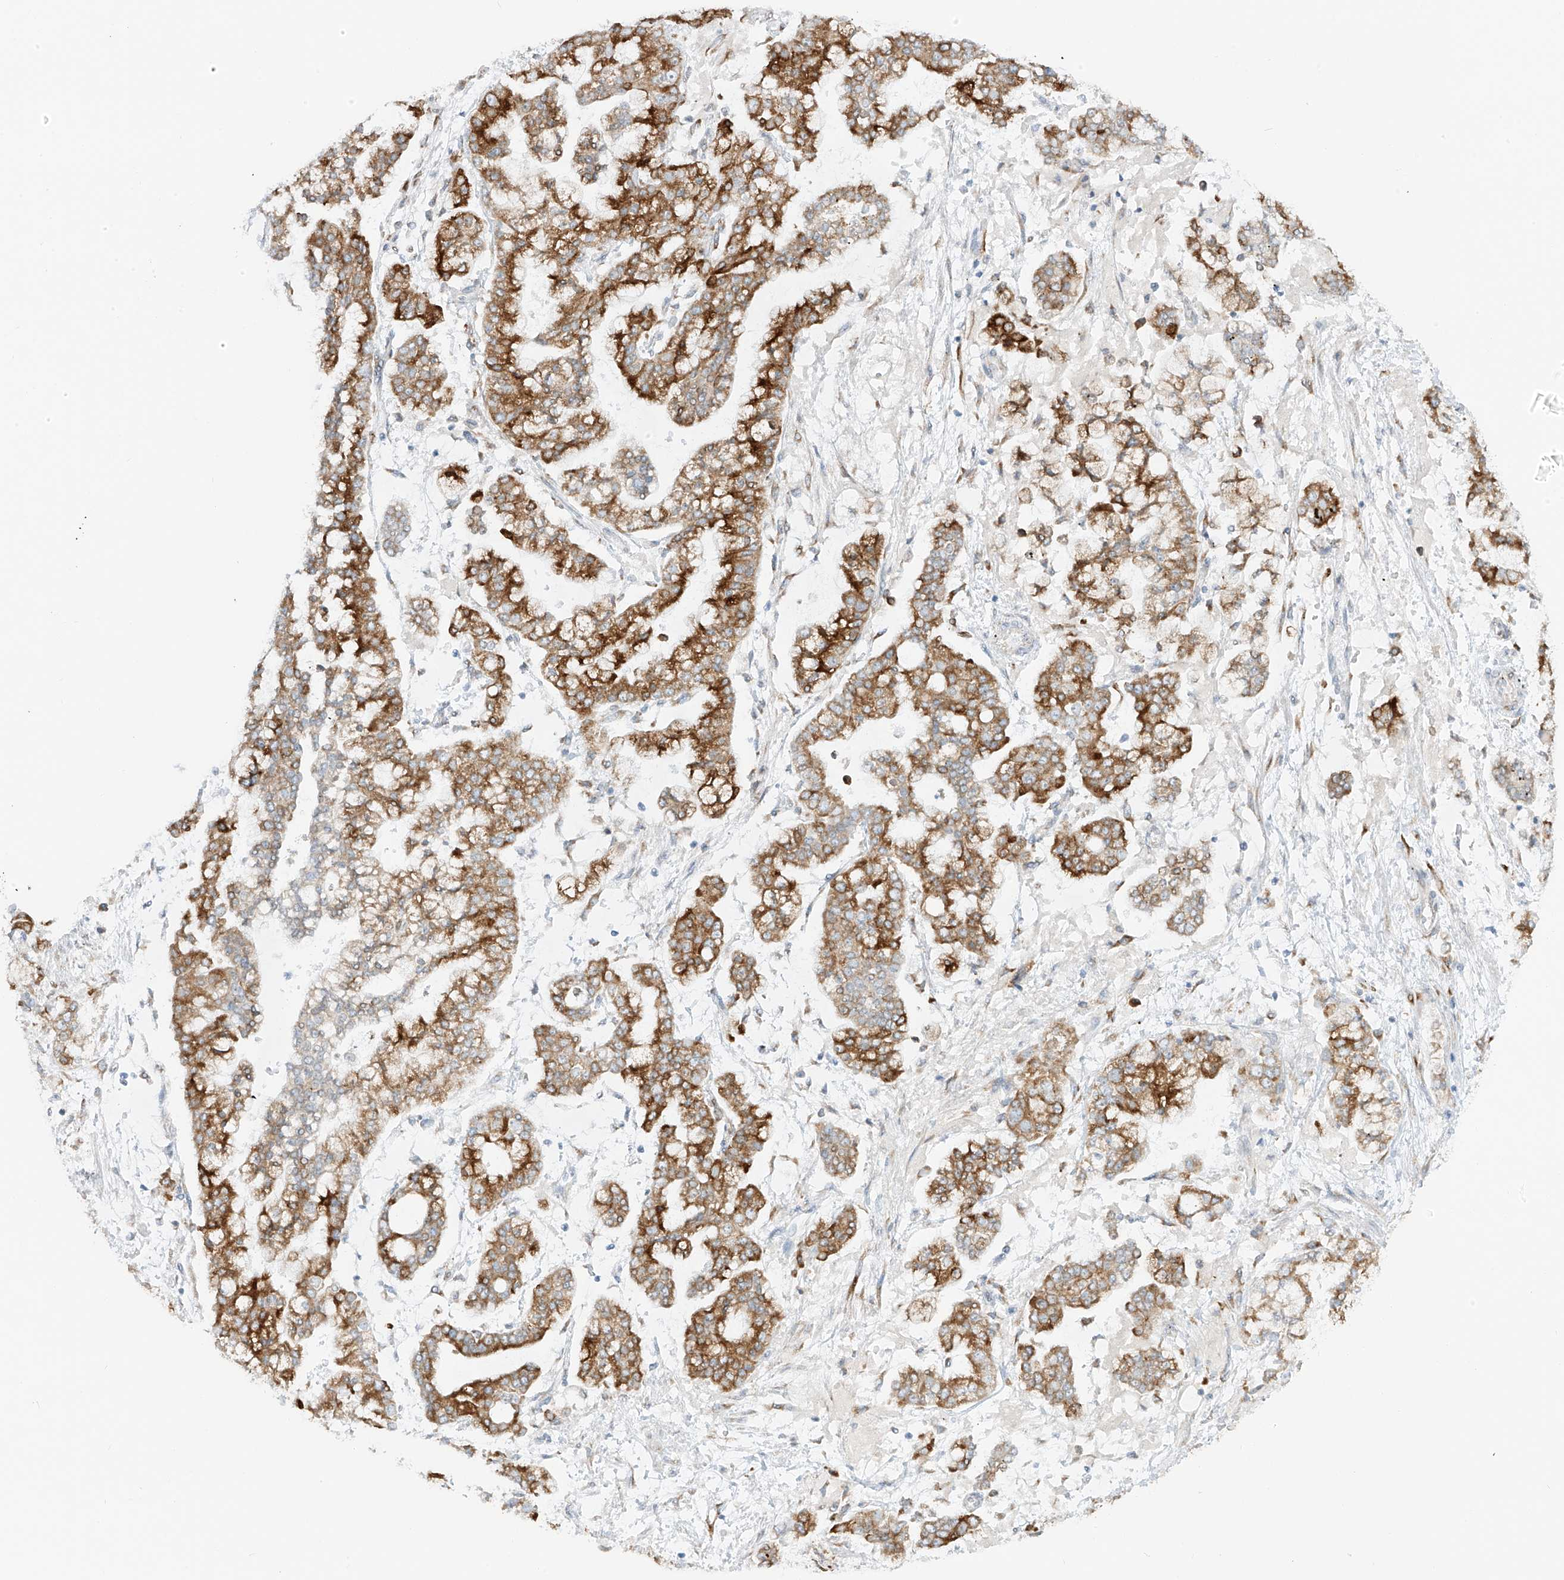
{"staining": {"intensity": "strong", "quantity": ">75%", "location": "cytoplasmic/membranous"}, "tissue": "stomach cancer", "cell_type": "Tumor cells", "image_type": "cancer", "snomed": [{"axis": "morphology", "description": "Normal tissue, NOS"}, {"axis": "morphology", "description": "Adenocarcinoma, NOS"}, {"axis": "topography", "description": "Stomach, upper"}, {"axis": "topography", "description": "Stomach"}], "caption": "The image exhibits immunohistochemical staining of stomach adenocarcinoma. There is strong cytoplasmic/membranous expression is seen in approximately >75% of tumor cells.", "gene": "LRRC59", "patient": {"sex": "male", "age": 76}}